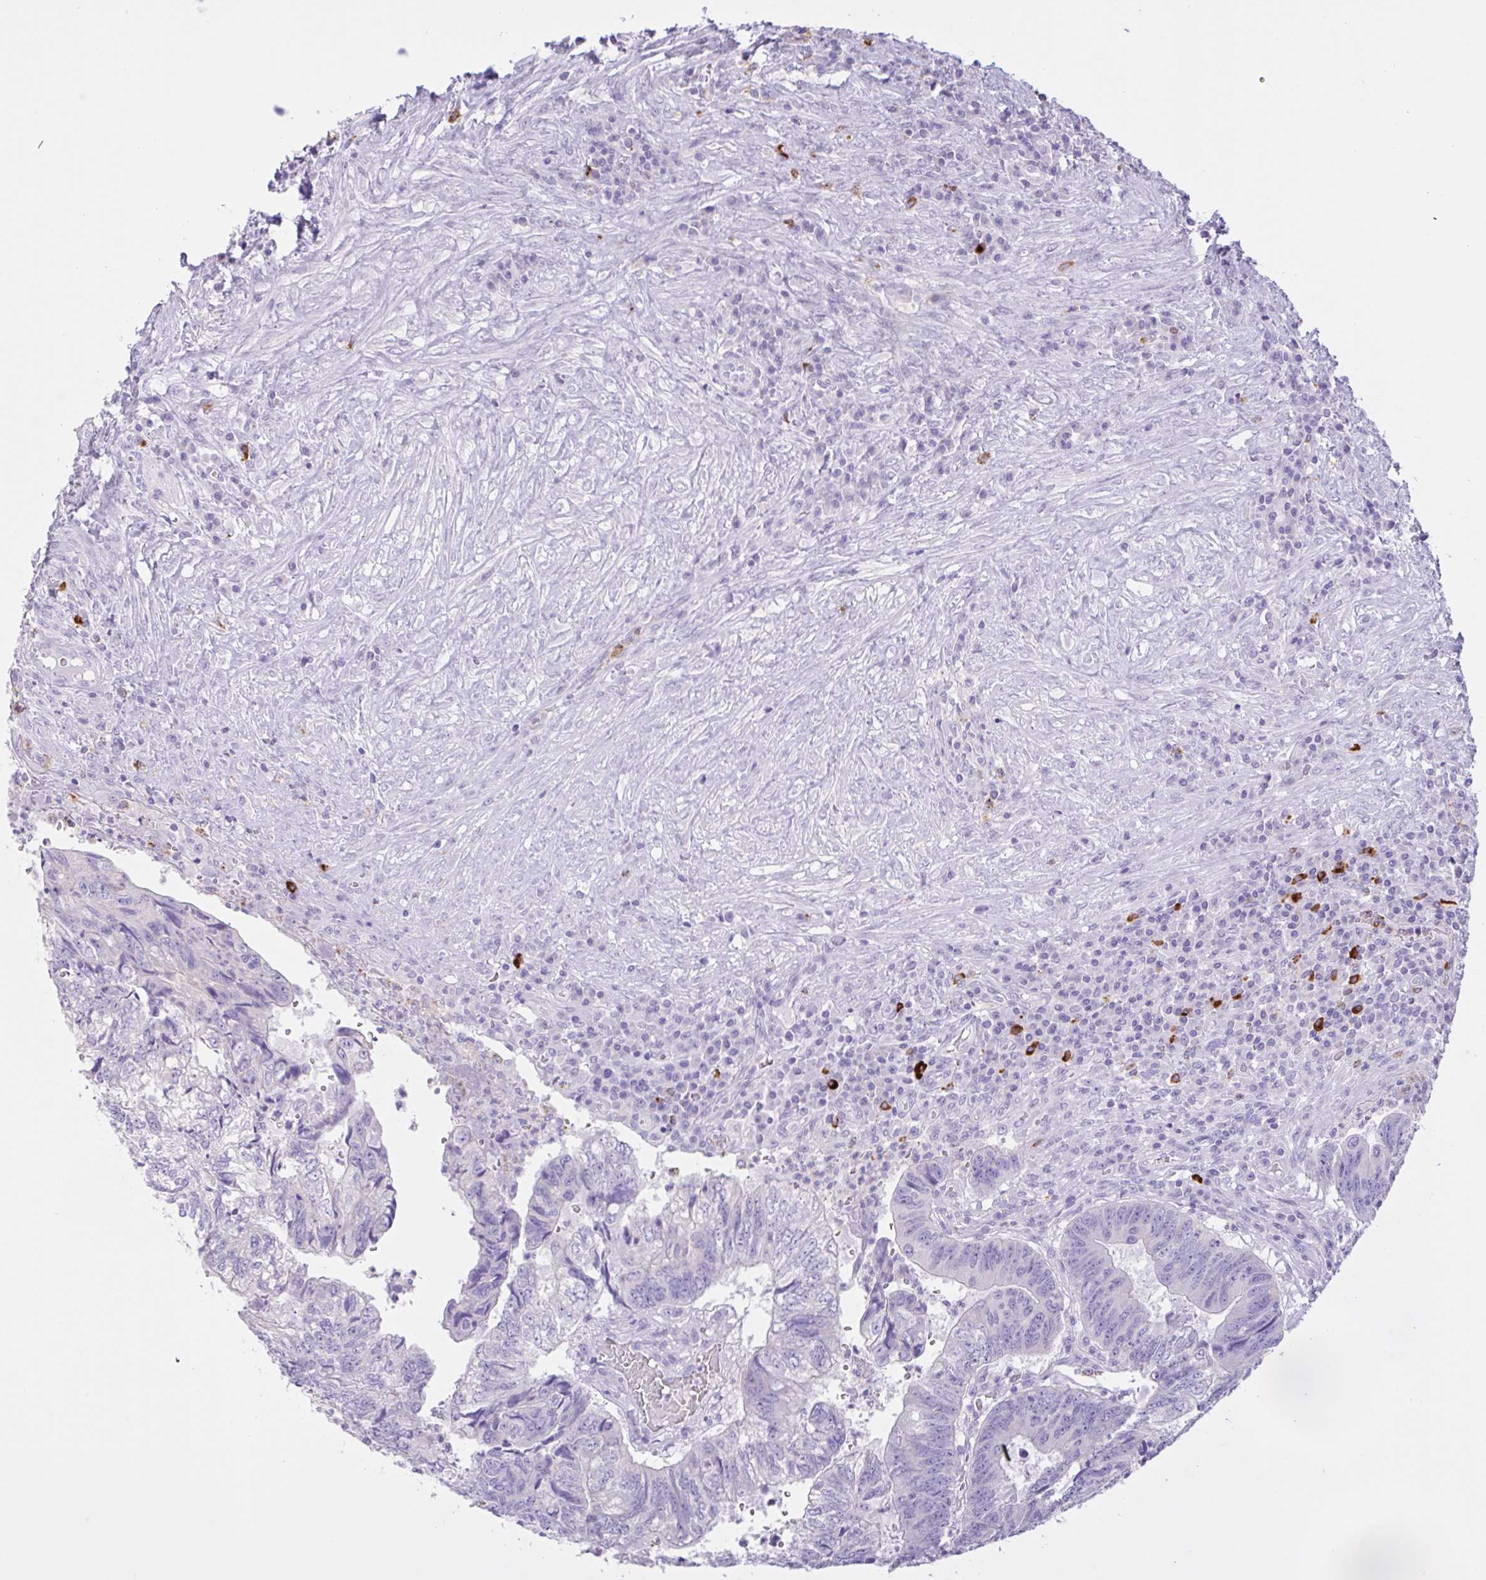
{"staining": {"intensity": "negative", "quantity": "none", "location": "none"}, "tissue": "colorectal cancer", "cell_type": "Tumor cells", "image_type": "cancer", "snomed": [{"axis": "morphology", "description": "Adenocarcinoma, NOS"}, {"axis": "topography", "description": "Colon"}], "caption": "Tumor cells show no significant protein positivity in colorectal adenocarcinoma. The staining was performed using DAB (3,3'-diaminobenzidine) to visualize the protein expression in brown, while the nuclei were stained in blue with hematoxylin (Magnification: 20x).", "gene": "CST11", "patient": {"sex": "male", "age": 86}}